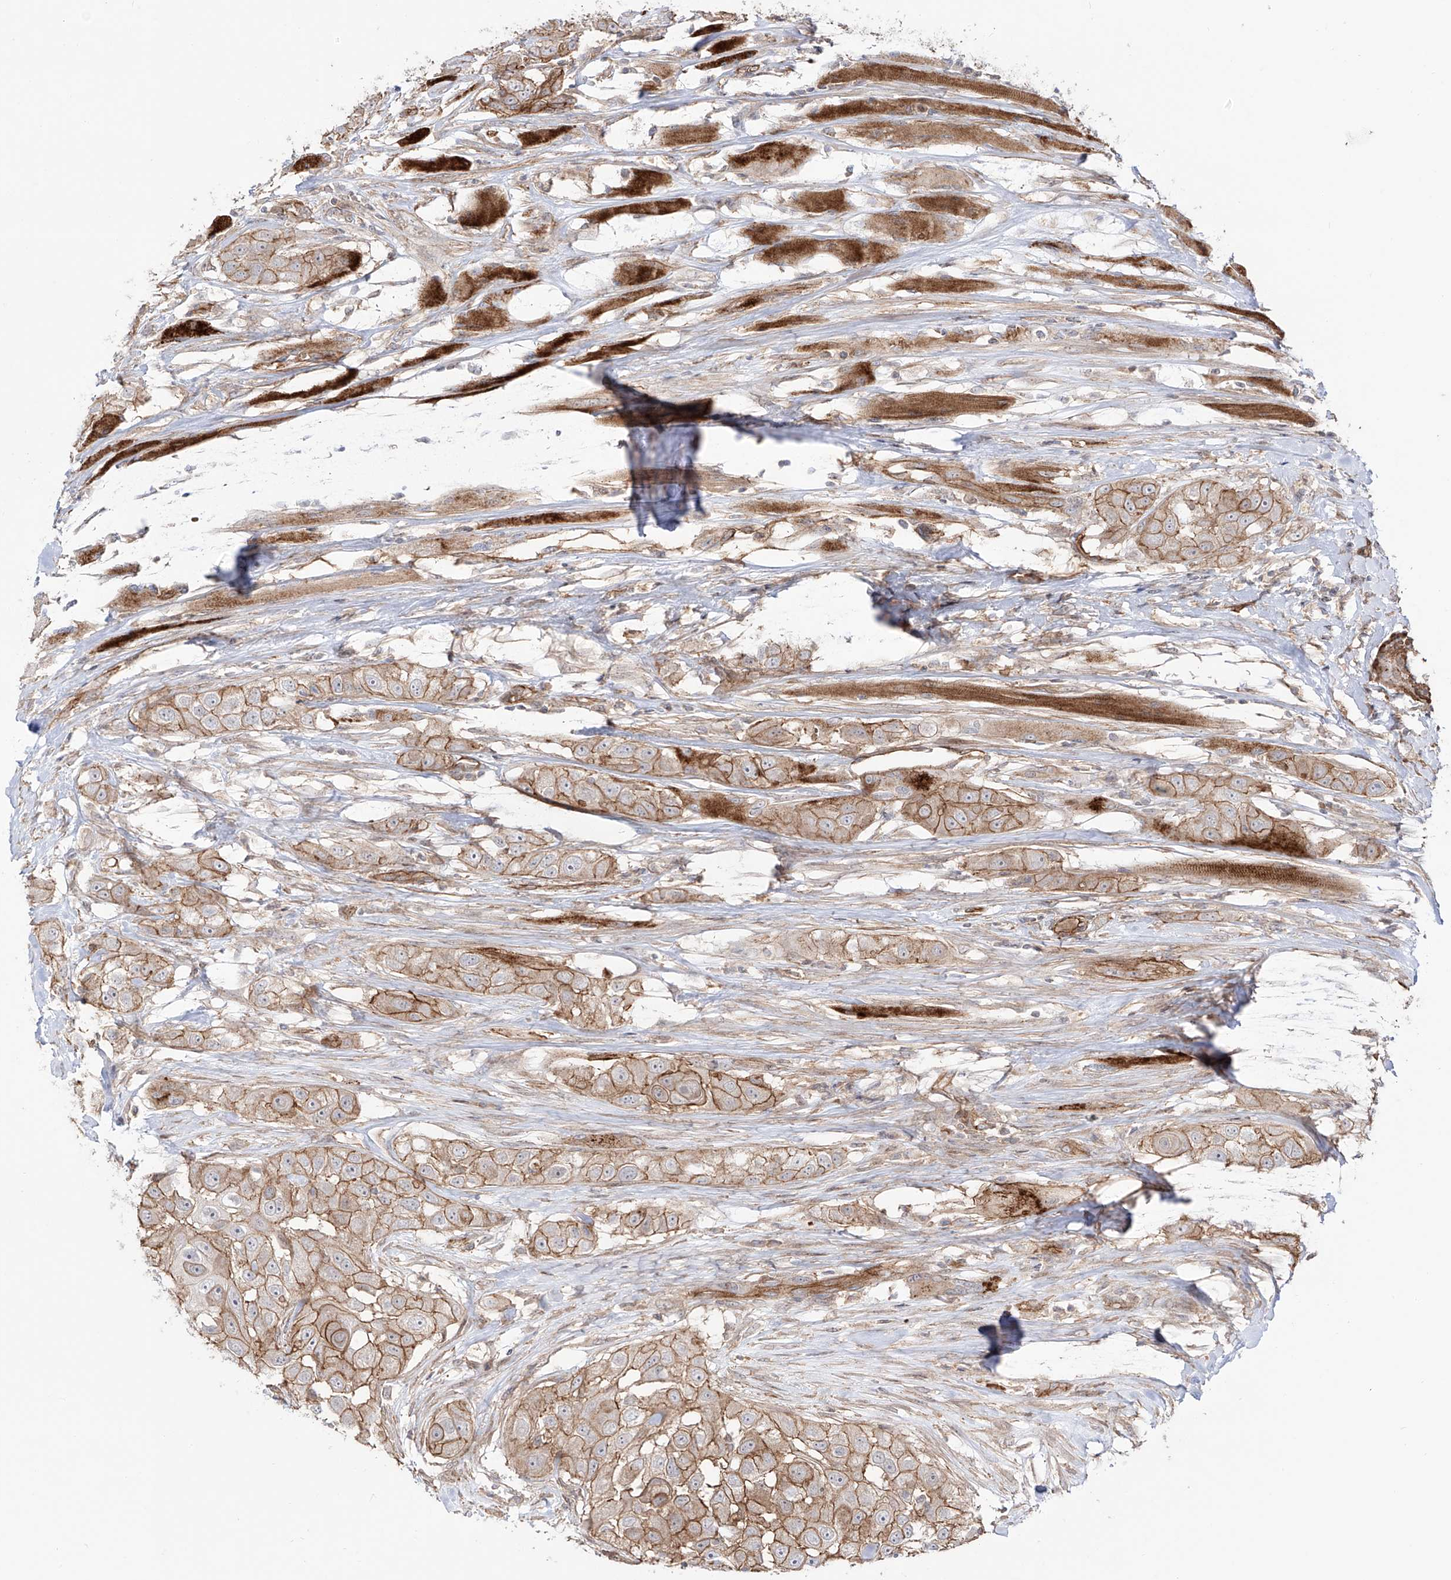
{"staining": {"intensity": "moderate", "quantity": ">75%", "location": "cytoplasmic/membranous"}, "tissue": "head and neck cancer", "cell_type": "Tumor cells", "image_type": "cancer", "snomed": [{"axis": "morphology", "description": "Normal tissue, NOS"}, {"axis": "morphology", "description": "Squamous cell carcinoma, NOS"}, {"axis": "topography", "description": "Skeletal muscle"}, {"axis": "topography", "description": "Head-Neck"}], "caption": "Moderate cytoplasmic/membranous positivity for a protein is identified in about >75% of tumor cells of head and neck cancer using immunohistochemistry.", "gene": "ZNF180", "patient": {"sex": "male", "age": 51}}